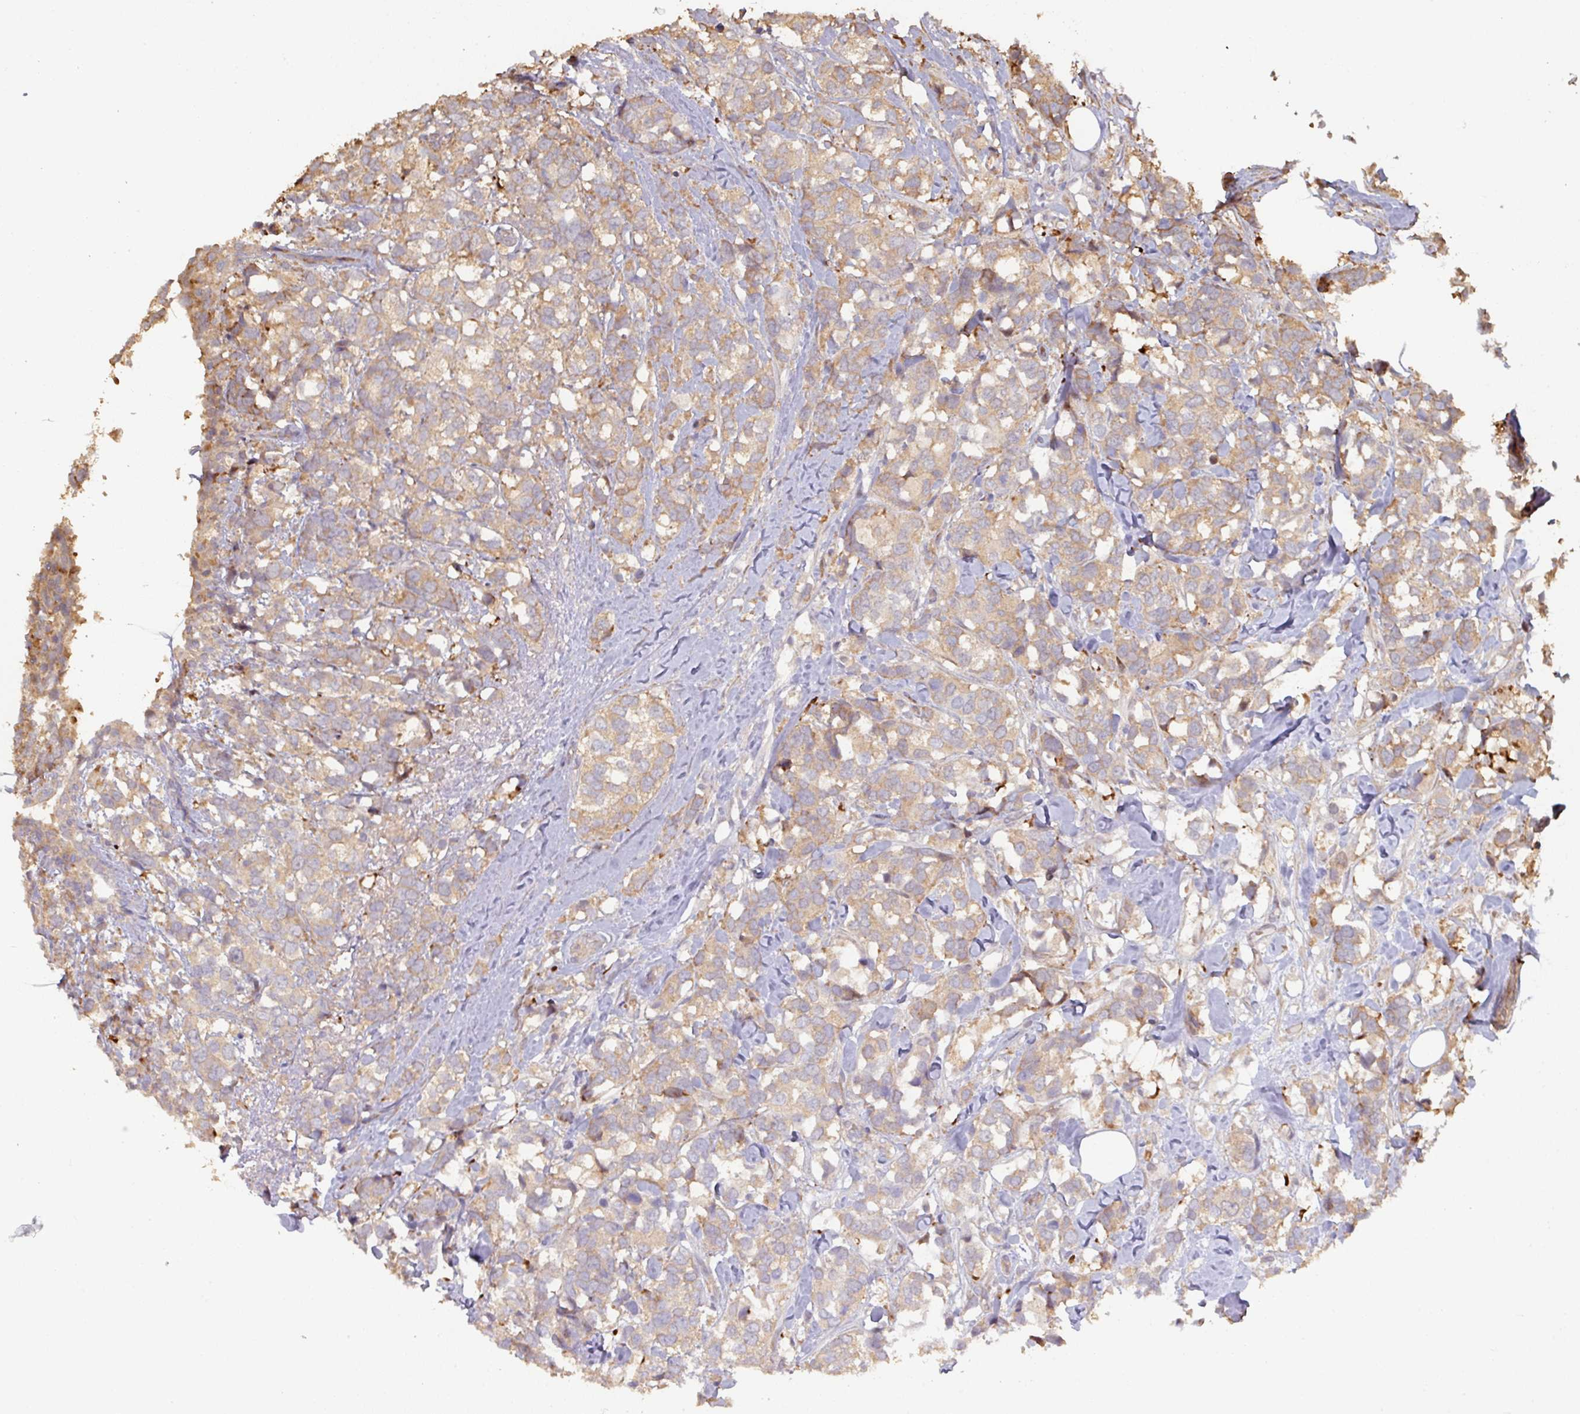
{"staining": {"intensity": "moderate", "quantity": ">75%", "location": "cytoplasmic/membranous"}, "tissue": "breast cancer", "cell_type": "Tumor cells", "image_type": "cancer", "snomed": [{"axis": "morphology", "description": "Lobular carcinoma"}, {"axis": "topography", "description": "Breast"}], "caption": "This histopathology image exhibits immunohistochemistry (IHC) staining of breast lobular carcinoma, with medium moderate cytoplasmic/membranous expression in approximately >75% of tumor cells.", "gene": "CA7", "patient": {"sex": "female", "age": 59}}